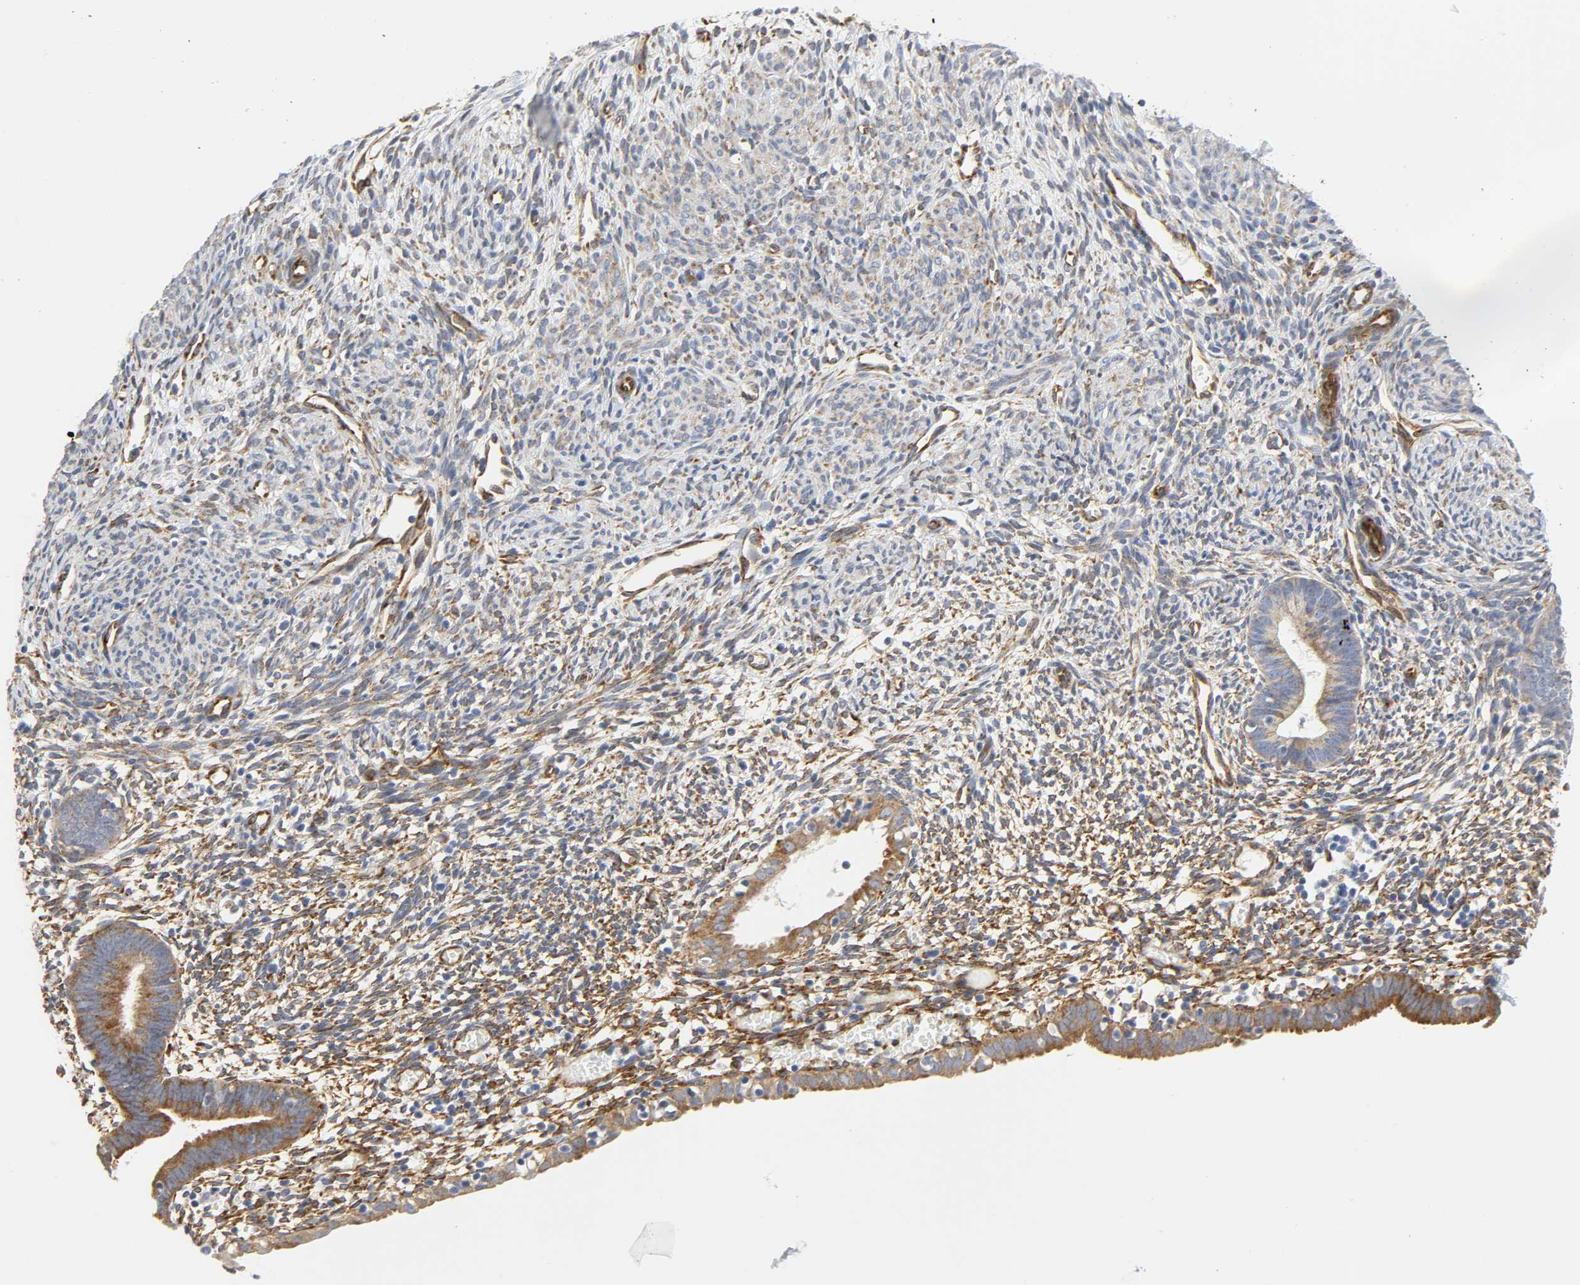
{"staining": {"intensity": "moderate", "quantity": ">75%", "location": "cytoplasmic/membranous"}, "tissue": "endometrium", "cell_type": "Cells in endometrial stroma", "image_type": "normal", "snomed": [{"axis": "morphology", "description": "Normal tissue, NOS"}, {"axis": "morphology", "description": "Atrophy, NOS"}, {"axis": "topography", "description": "Uterus"}, {"axis": "topography", "description": "Endometrium"}], "caption": "The histopathology image exhibits staining of benign endometrium, revealing moderate cytoplasmic/membranous protein positivity (brown color) within cells in endometrial stroma. (DAB IHC with brightfield microscopy, high magnification).", "gene": "DOCK1", "patient": {"sex": "female", "age": 68}}